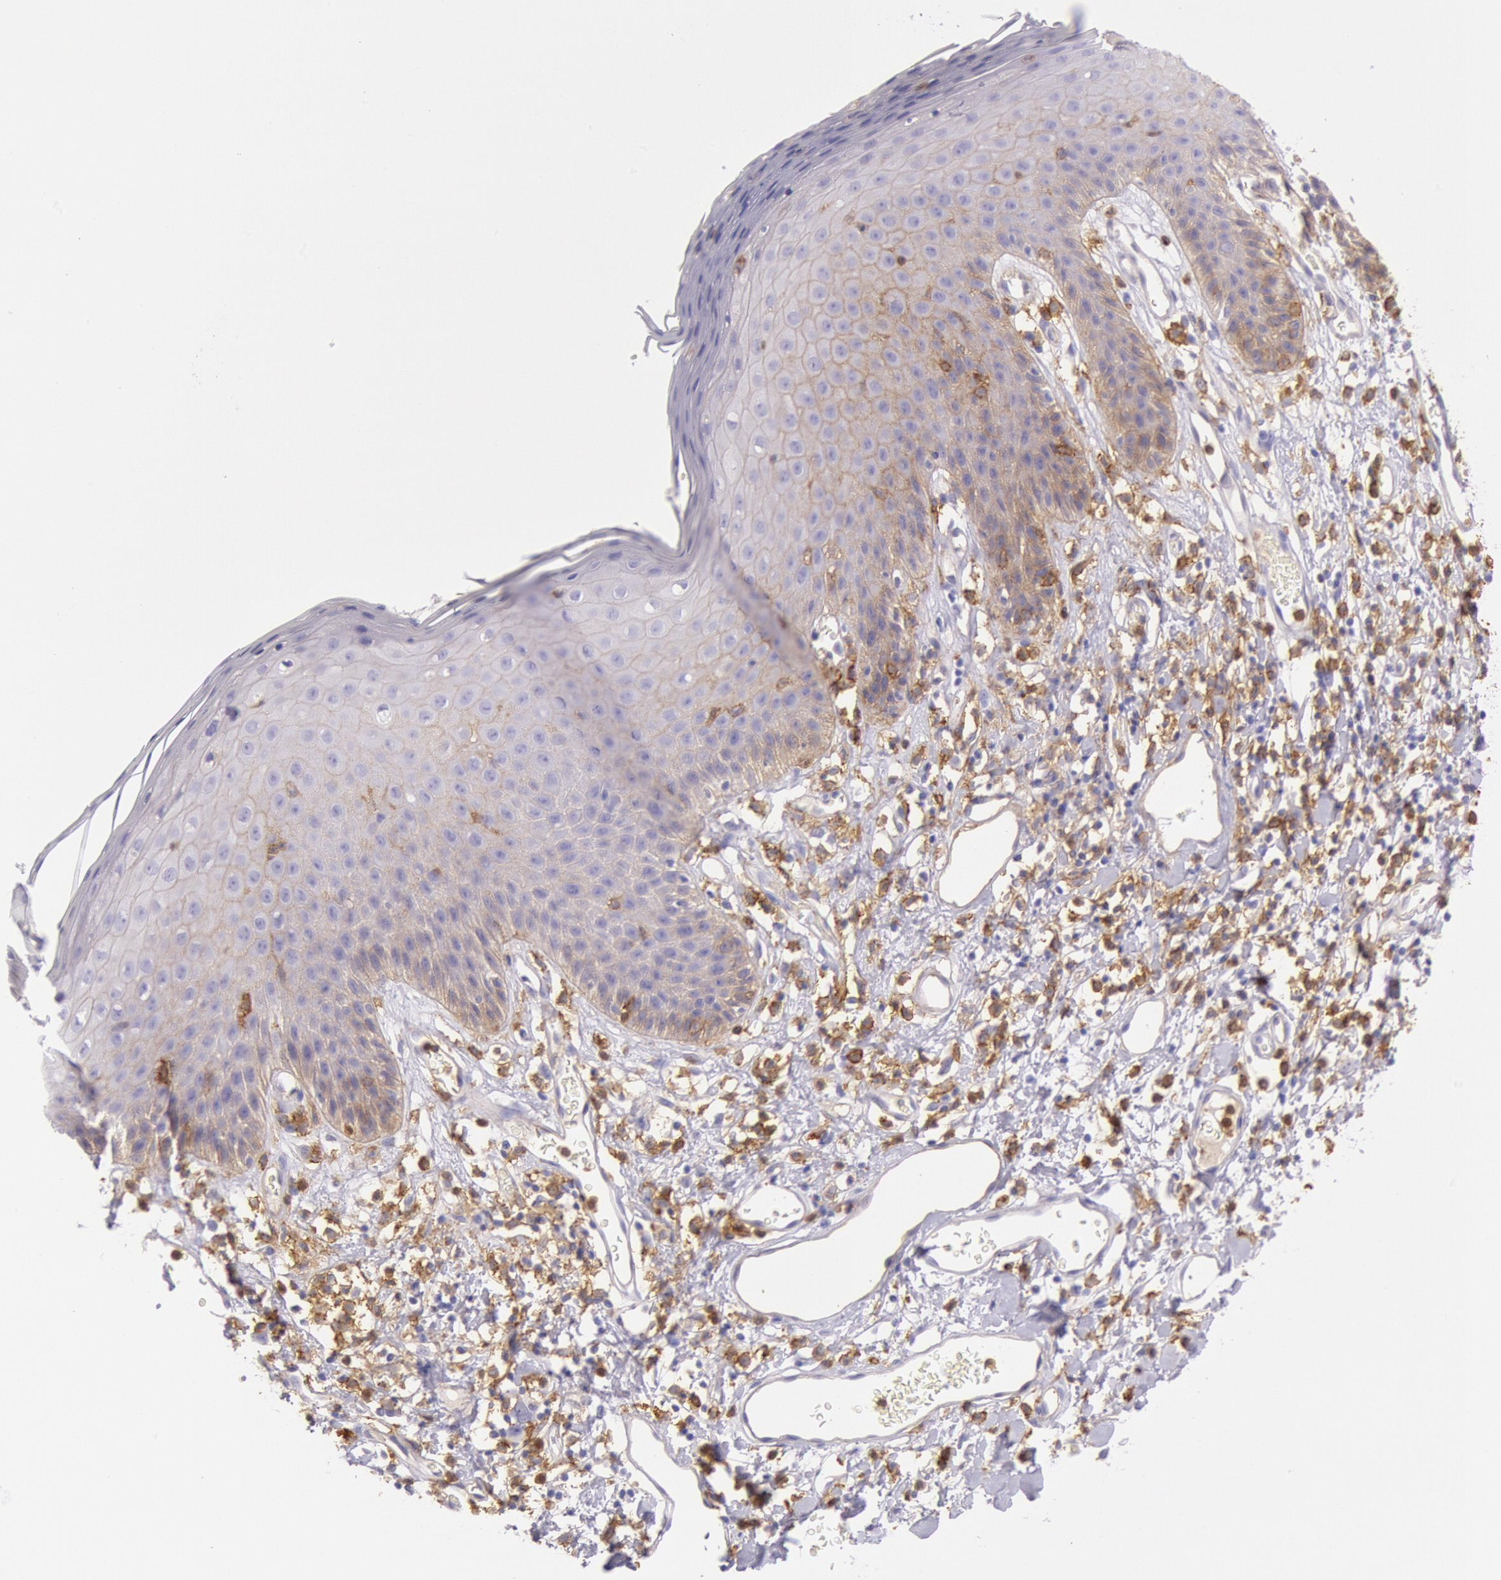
{"staining": {"intensity": "weak", "quantity": ">75%", "location": "cytoplasmic/membranous"}, "tissue": "skin", "cell_type": "Epidermal cells", "image_type": "normal", "snomed": [{"axis": "morphology", "description": "Normal tissue, NOS"}, {"axis": "topography", "description": "Vulva"}, {"axis": "topography", "description": "Peripheral nerve tissue"}], "caption": "Immunohistochemistry image of benign skin stained for a protein (brown), which exhibits low levels of weak cytoplasmic/membranous expression in approximately >75% of epidermal cells.", "gene": "LYN", "patient": {"sex": "female", "age": 68}}